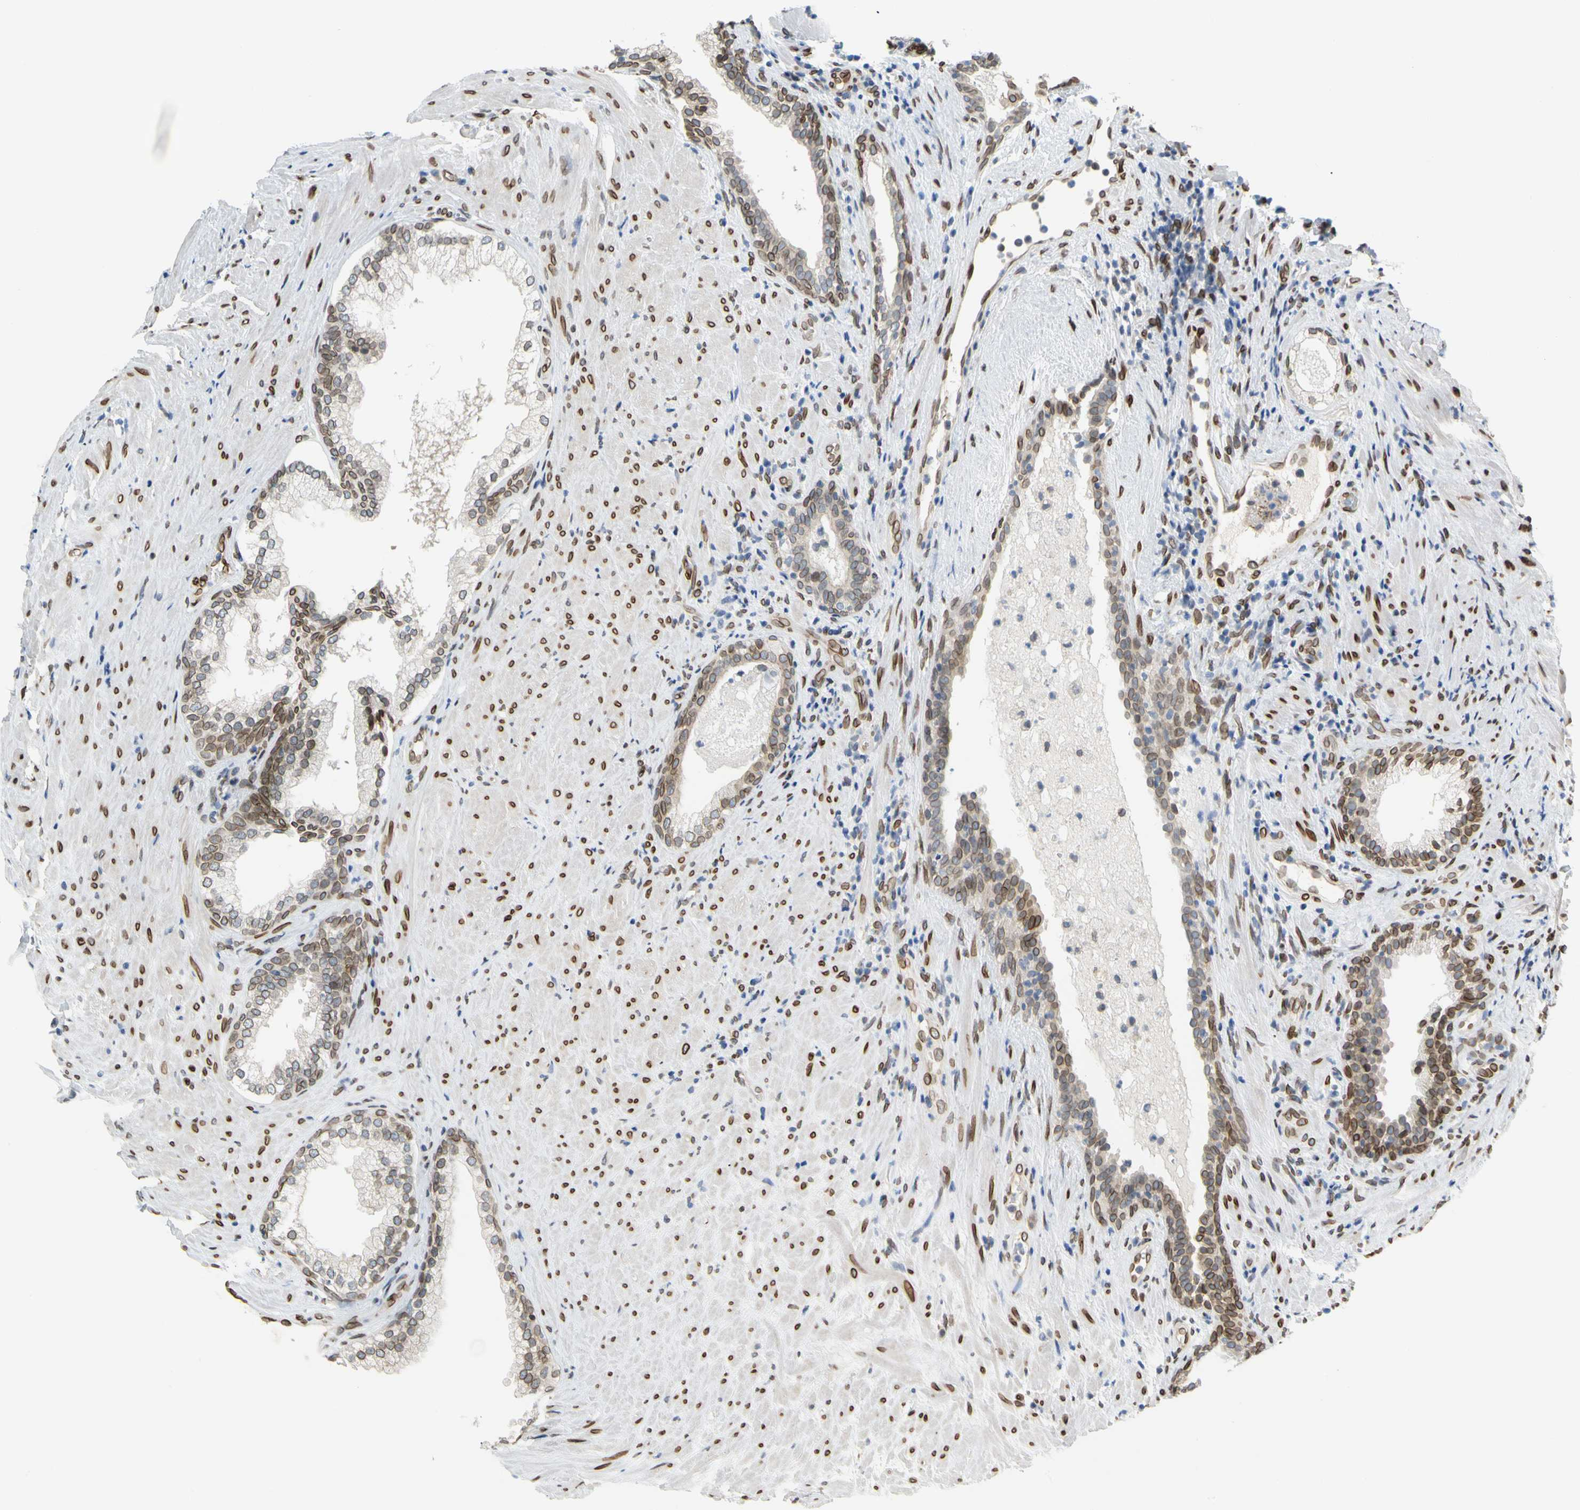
{"staining": {"intensity": "moderate", "quantity": ">75%", "location": "cytoplasmic/membranous,nuclear"}, "tissue": "prostate", "cell_type": "Glandular cells", "image_type": "normal", "snomed": [{"axis": "morphology", "description": "Normal tissue, NOS"}, {"axis": "topography", "description": "Prostate"}], "caption": "Prostate was stained to show a protein in brown. There is medium levels of moderate cytoplasmic/membranous,nuclear staining in about >75% of glandular cells. (DAB IHC, brown staining for protein, blue staining for nuclei).", "gene": "SUN1", "patient": {"sex": "male", "age": 76}}